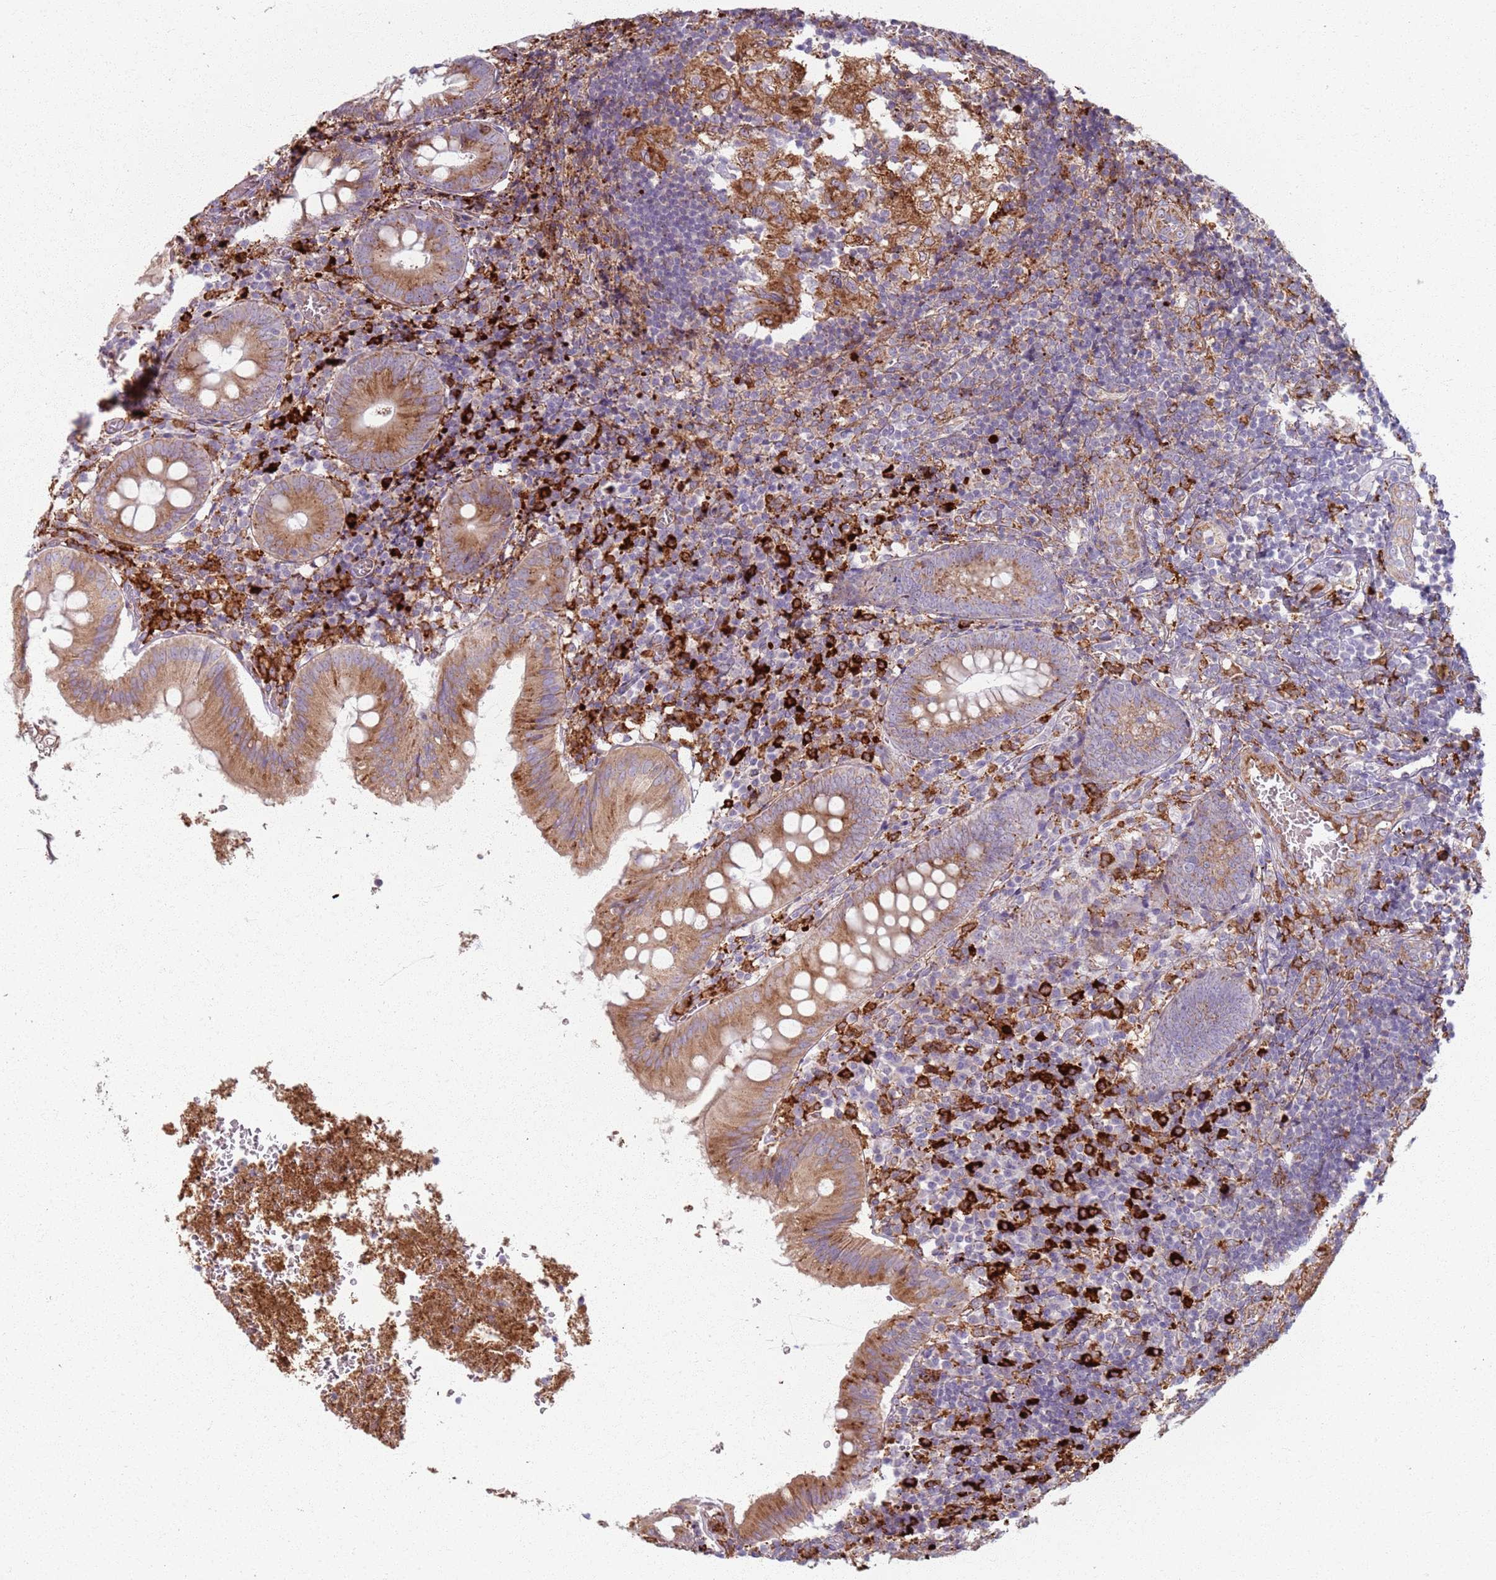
{"staining": {"intensity": "moderate", "quantity": ">75%", "location": "cytoplasmic/membranous"}, "tissue": "appendix", "cell_type": "Glandular cells", "image_type": "normal", "snomed": [{"axis": "morphology", "description": "Normal tissue, NOS"}, {"axis": "topography", "description": "Appendix"}], "caption": "Human appendix stained for a protein (brown) demonstrates moderate cytoplasmic/membranous positive expression in approximately >75% of glandular cells.", "gene": "COLGALT1", "patient": {"sex": "male", "age": 8}}